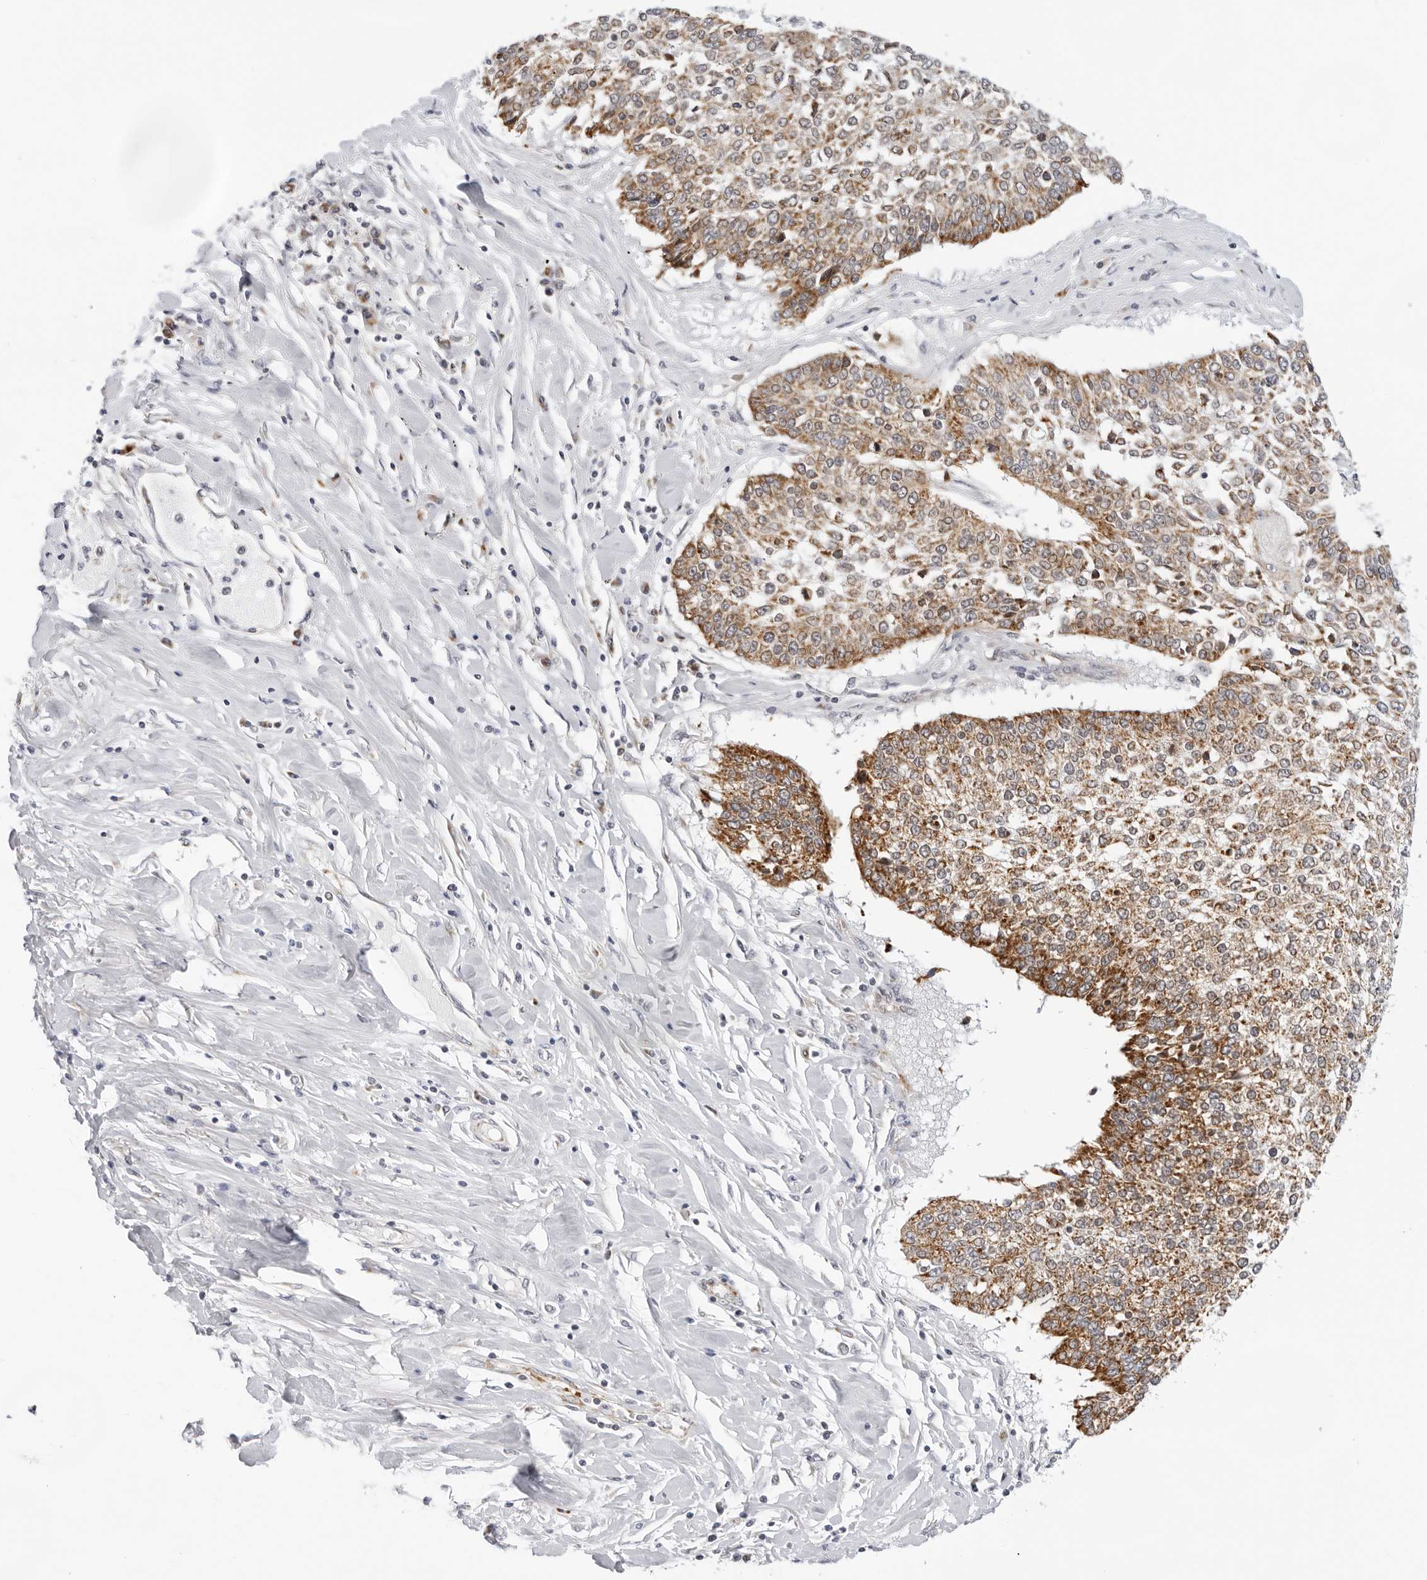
{"staining": {"intensity": "moderate", "quantity": ">75%", "location": "cytoplasmic/membranous"}, "tissue": "lung cancer", "cell_type": "Tumor cells", "image_type": "cancer", "snomed": [{"axis": "morphology", "description": "Normal tissue, NOS"}, {"axis": "morphology", "description": "Squamous cell carcinoma, NOS"}, {"axis": "topography", "description": "Cartilage tissue"}, {"axis": "topography", "description": "Bronchus"}, {"axis": "topography", "description": "Lung"}, {"axis": "topography", "description": "Peripheral nerve tissue"}], "caption": "There is medium levels of moderate cytoplasmic/membranous staining in tumor cells of squamous cell carcinoma (lung), as demonstrated by immunohistochemical staining (brown color).", "gene": "CIART", "patient": {"sex": "female", "age": 49}}